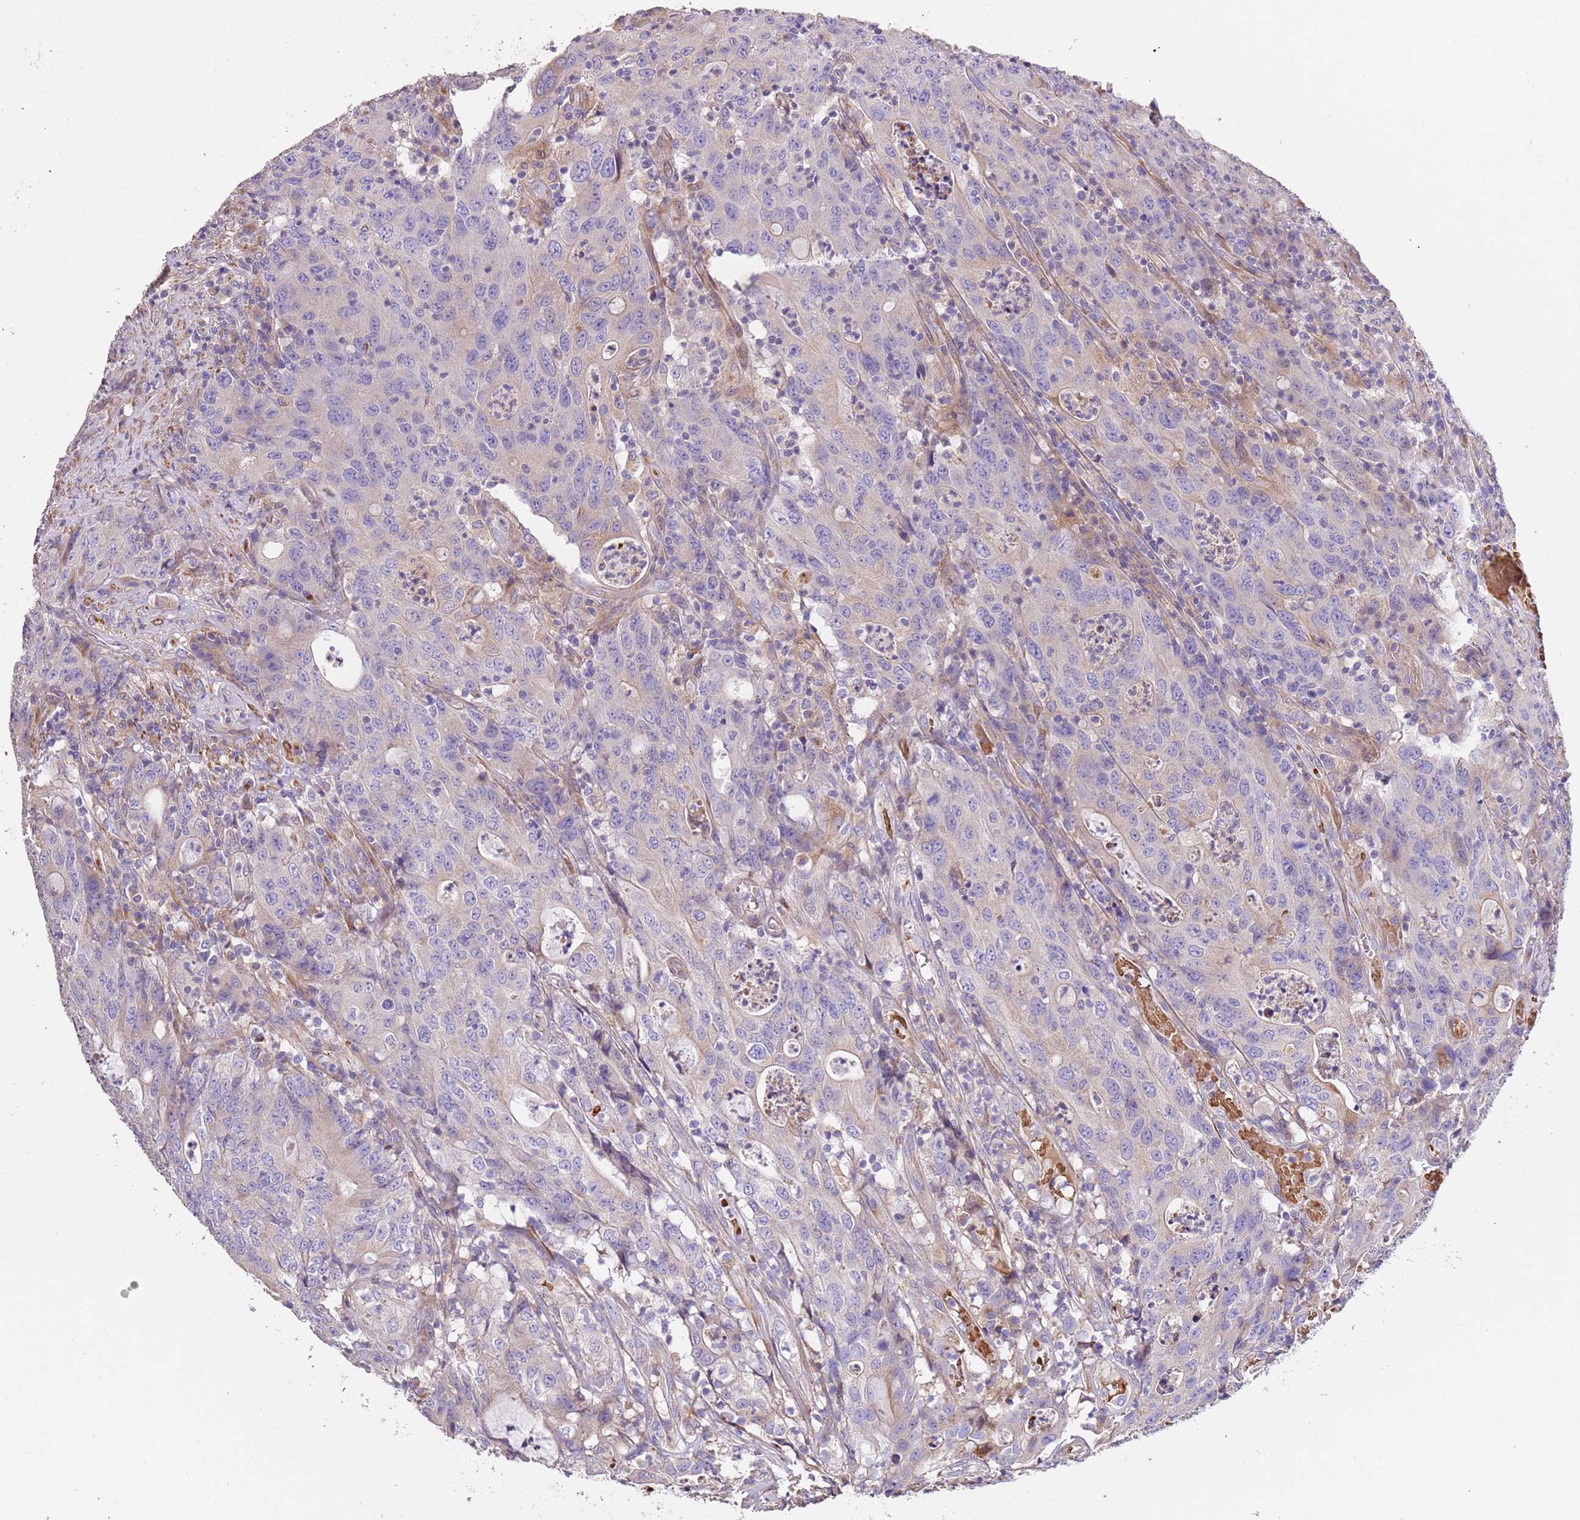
{"staining": {"intensity": "weak", "quantity": "<25%", "location": "cytoplasmic/membranous"}, "tissue": "colorectal cancer", "cell_type": "Tumor cells", "image_type": "cancer", "snomed": [{"axis": "morphology", "description": "Adenocarcinoma, NOS"}, {"axis": "topography", "description": "Colon"}], "caption": "DAB (3,3'-diaminobenzidine) immunohistochemical staining of human colorectal adenocarcinoma demonstrates no significant positivity in tumor cells.", "gene": "PIGA", "patient": {"sex": "male", "age": 83}}